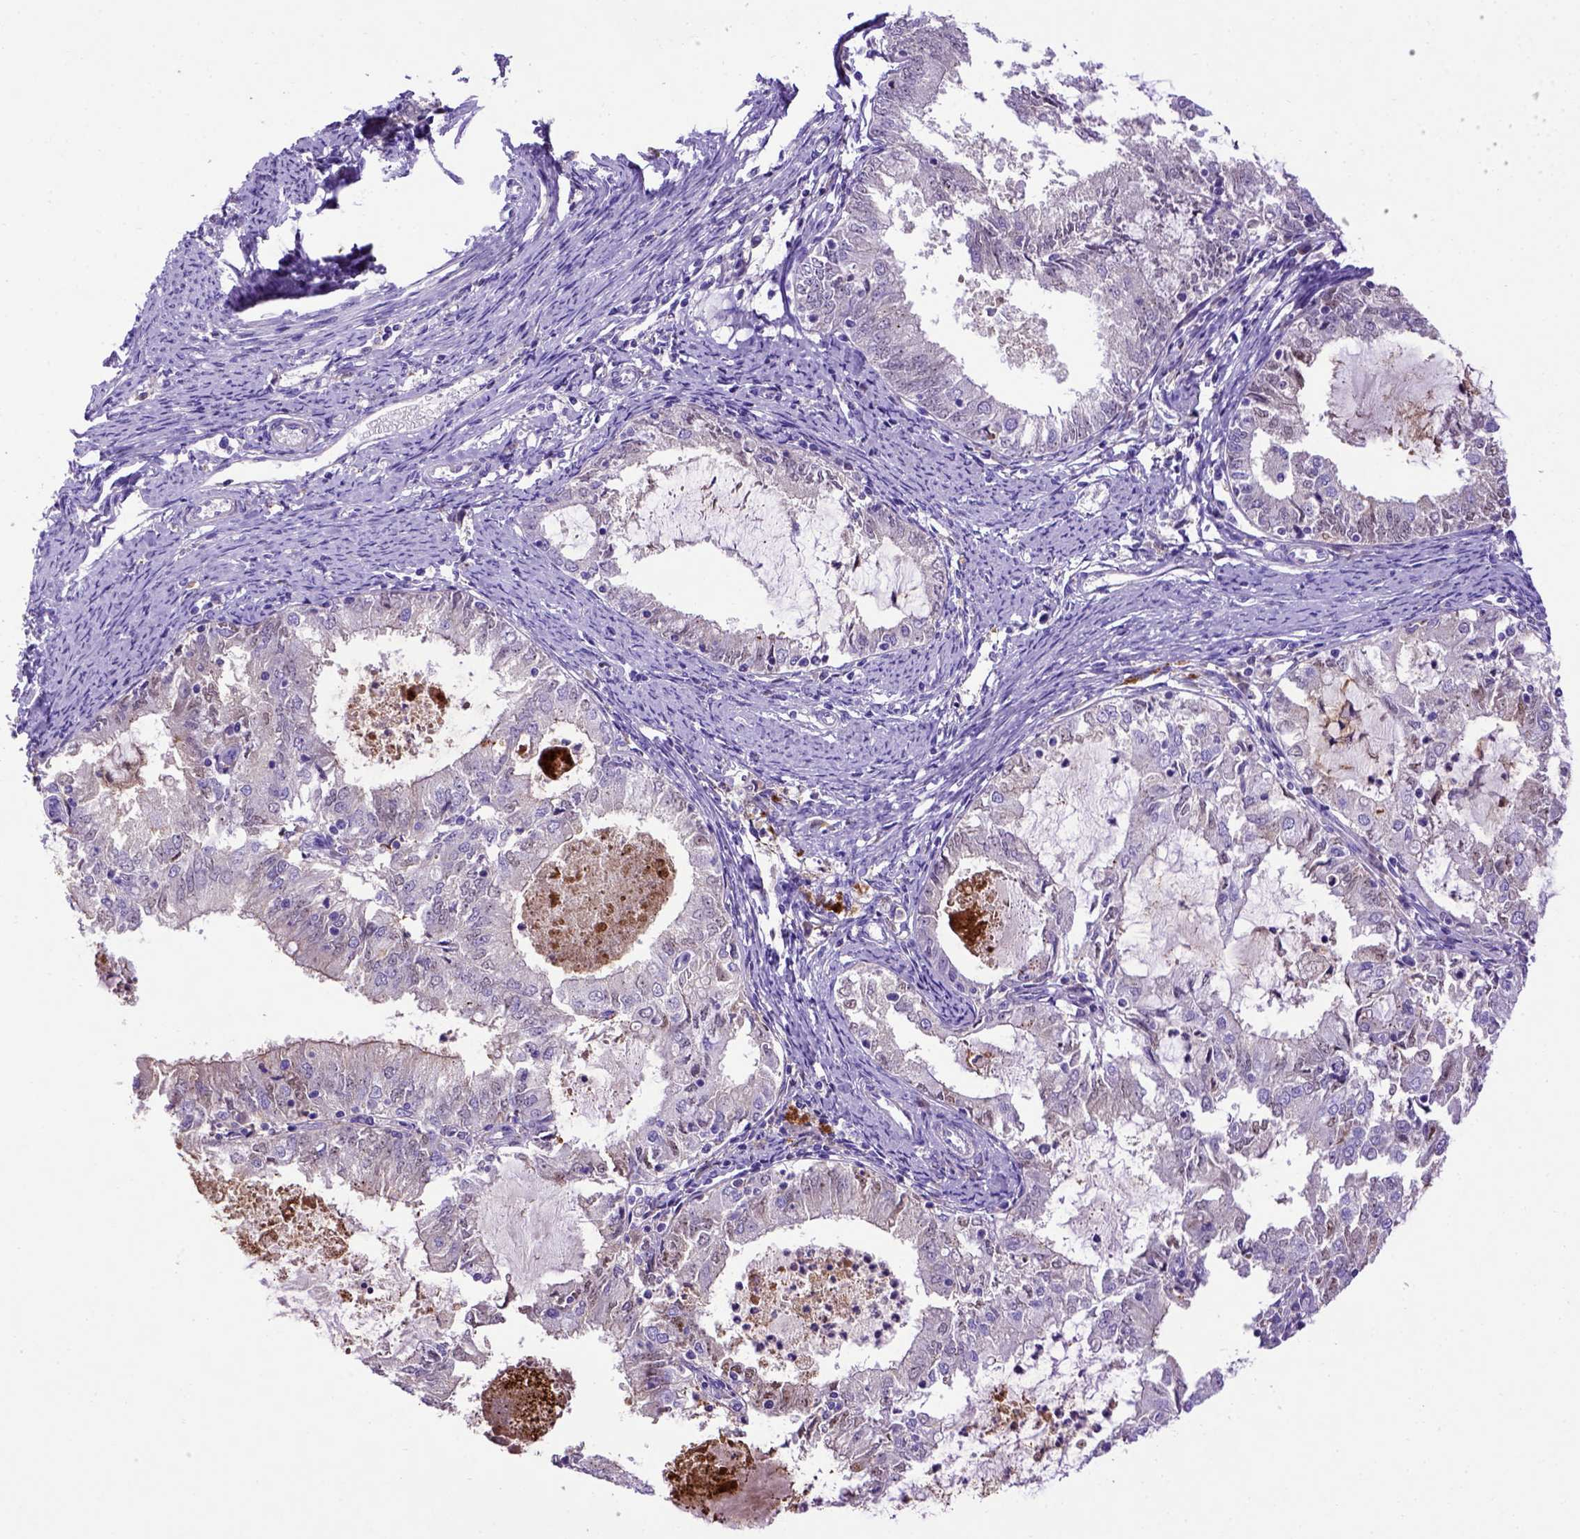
{"staining": {"intensity": "negative", "quantity": "none", "location": "none"}, "tissue": "endometrial cancer", "cell_type": "Tumor cells", "image_type": "cancer", "snomed": [{"axis": "morphology", "description": "Adenocarcinoma, NOS"}, {"axis": "topography", "description": "Endometrium"}], "caption": "The micrograph shows no staining of tumor cells in endometrial cancer (adenocarcinoma). (DAB immunohistochemistry (IHC) with hematoxylin counter stain).", "gene": "ADAM12", "patient": {"sex": "female", "age": 57}}